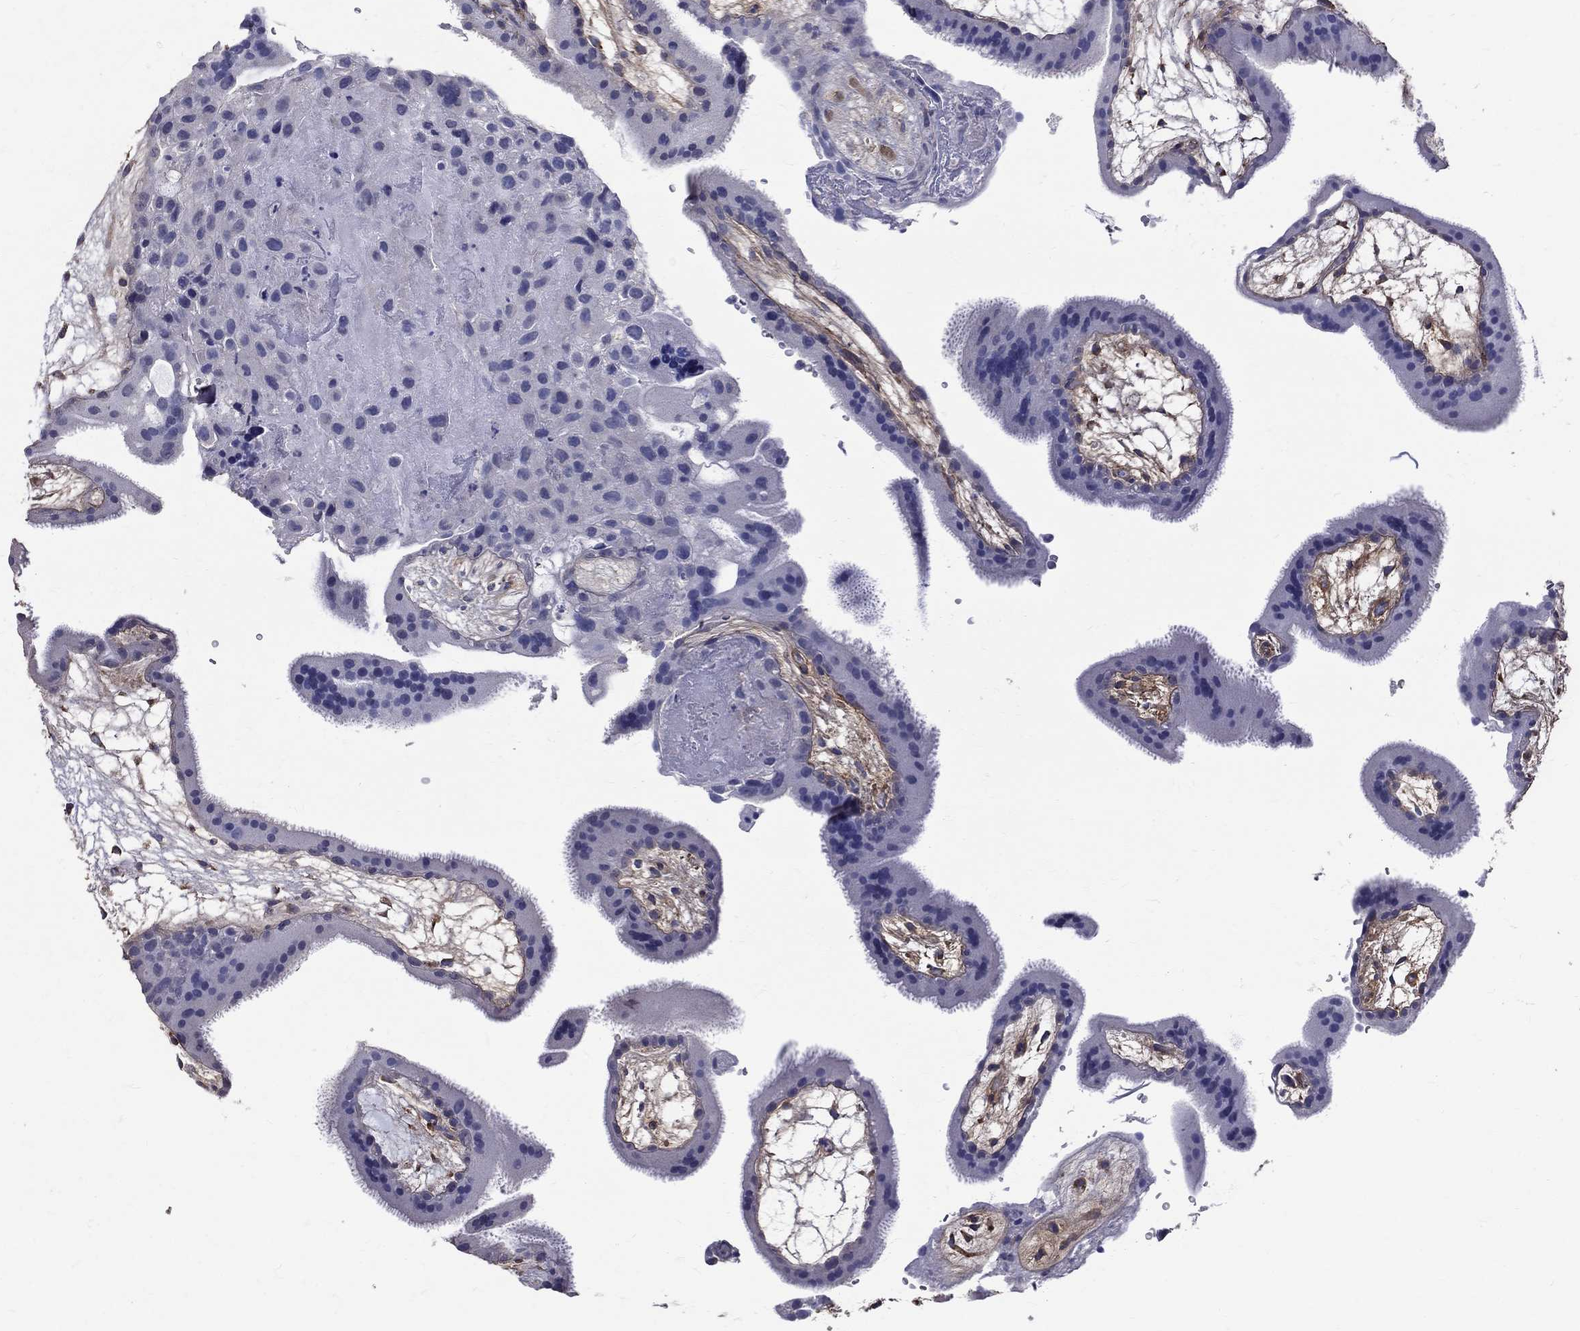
{"staining": {"intensity": "negative", "quantity": "none", "location": "none"}, "tissue": "placenta", "cell_type": "Decidual cells", "image_type": "normal", "snomed": [{"axis": "morphology", "description": "Normal tissue, NOS"}, {"axis": "topography", "description": "Placenta"}], "caption": "Immunohistochemistry (IHC) micrograph of unremarkable human placenta stained for a protein (brown), which exhibits no positivity in decidual cells.", "gene": "ANXA10", "patient": {"sex": "female", "age": 19}}